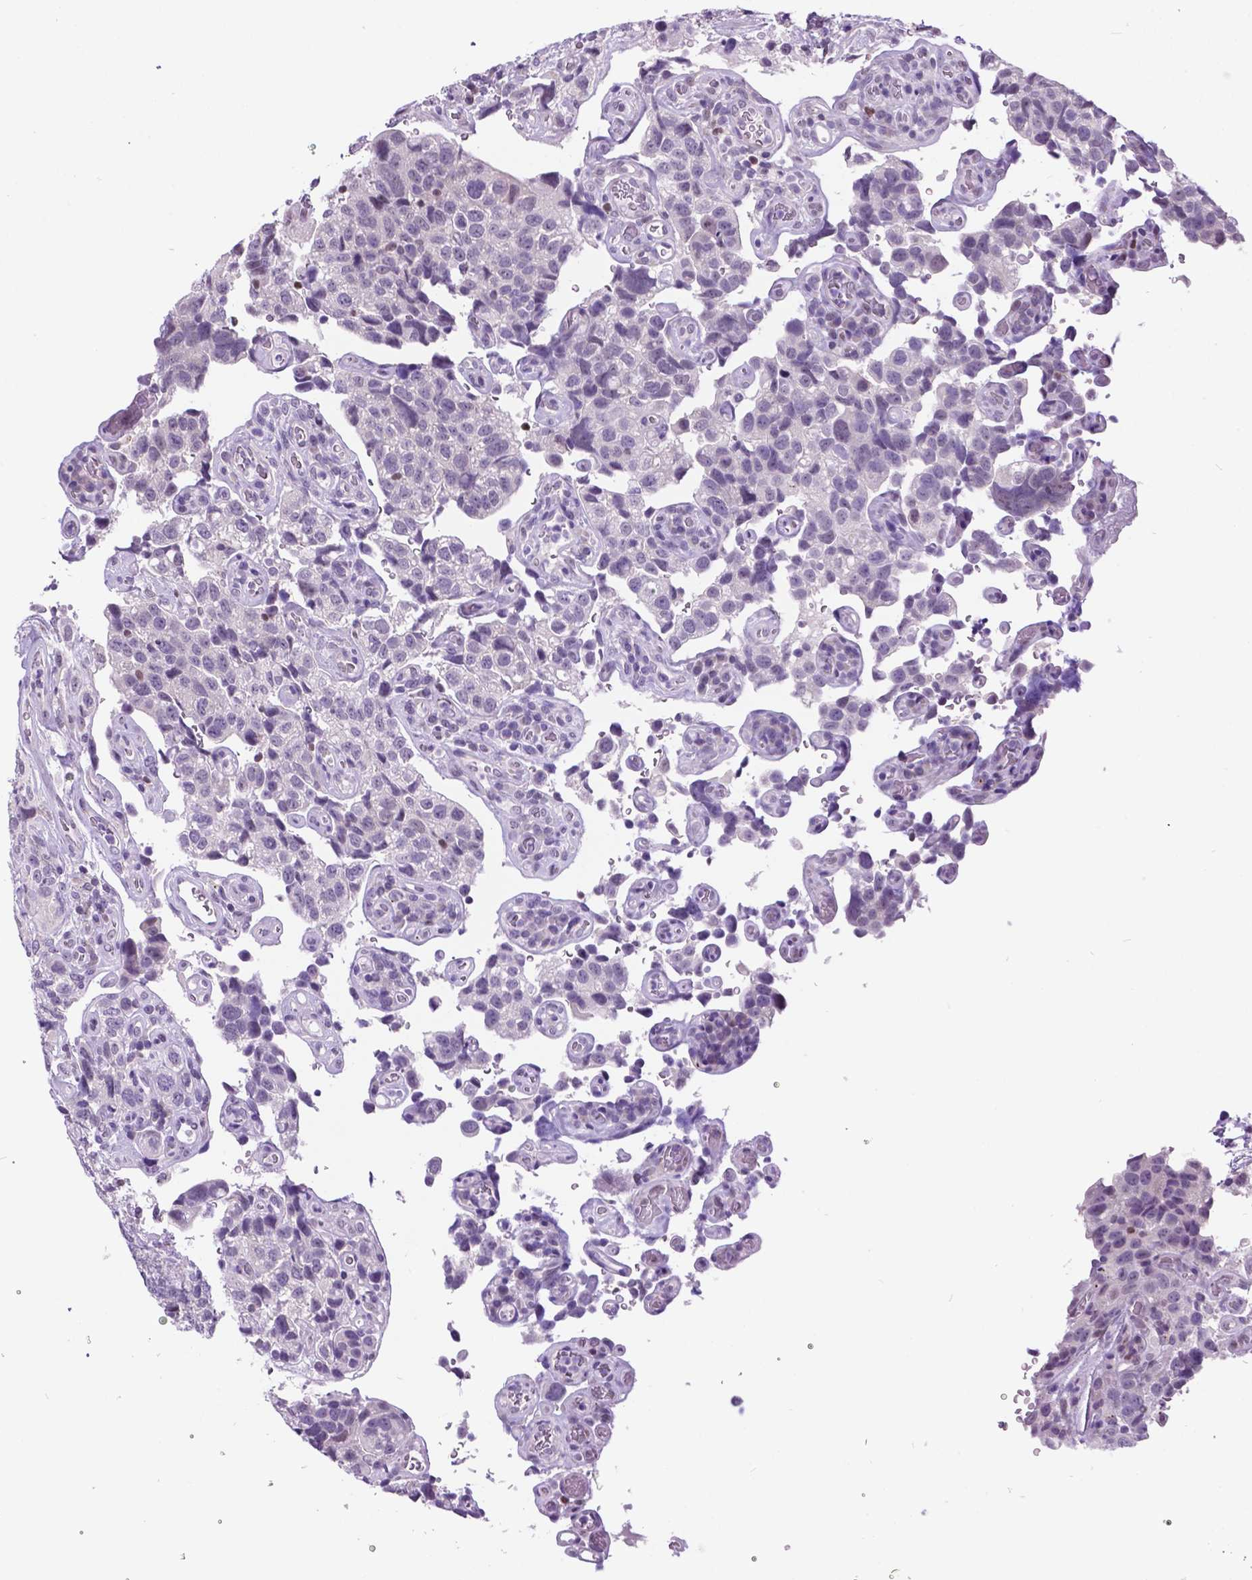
{"staining": {"intensity": "negative", "quantity": "none", "location": "none"}, "tissue": "urothelial cancer", "cell_type": "Tumor cells", "image_type": "cancer", "snomed": [{"axis": "morphology", "description": "Urothelial carcinoma, High grade"}, {"axis": "topography", "description": "Urinary bladder"}], "caption": "DAB immunohistochemical staining of human urothelial carcinoma (high-grade) reveals no significant expression in tumor cells. Nuclei are stained in blue.", "gene": "DPF3", "patient": {"sex": "female", "age": 58}}